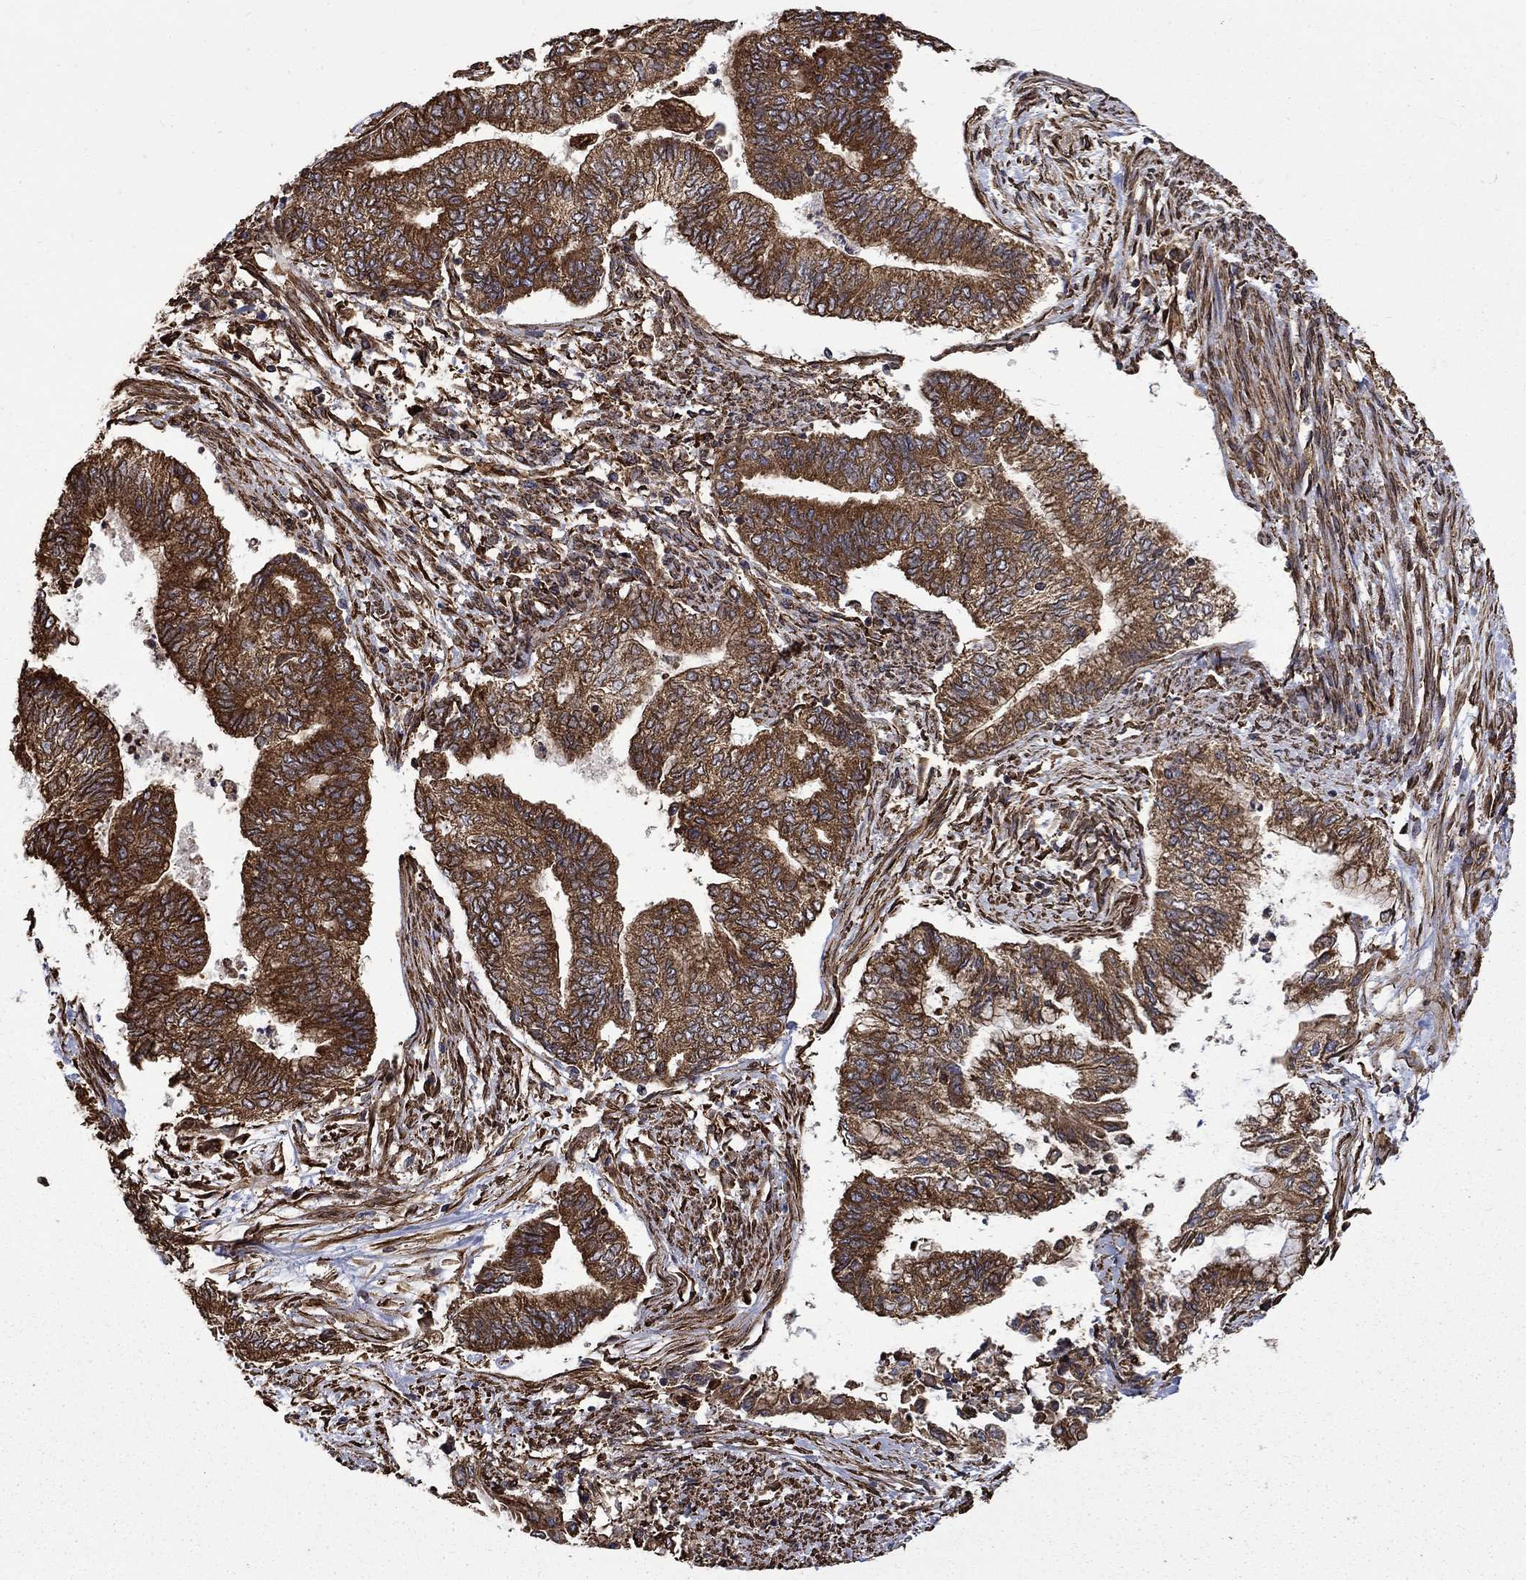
{"staining": {"intensity": "strong", "quantity": "25%-75%", "location": "cytoplasmic/membranous"}, "tissue": "endometrial cancer", "cell_type": "Tumor cells", "image_type": "cancer", "snomed": [{"axis": "morphology", "description": "Adenocarcinoma, NOS"}, {"axis": "topography", "description": "Endometrium"}], "caption": "Tumor cells show strong cytoplasmic/membranous positivity in approximately 25%-75% of cells in endometrial cancer (adenocarcinoma). Using DAB (brown) and hematoxylin (blue) stains, captured at high magnification using brightfield microscopy.", "gene": "CUTC", "patient": {"sex": "female", "age": 65}}